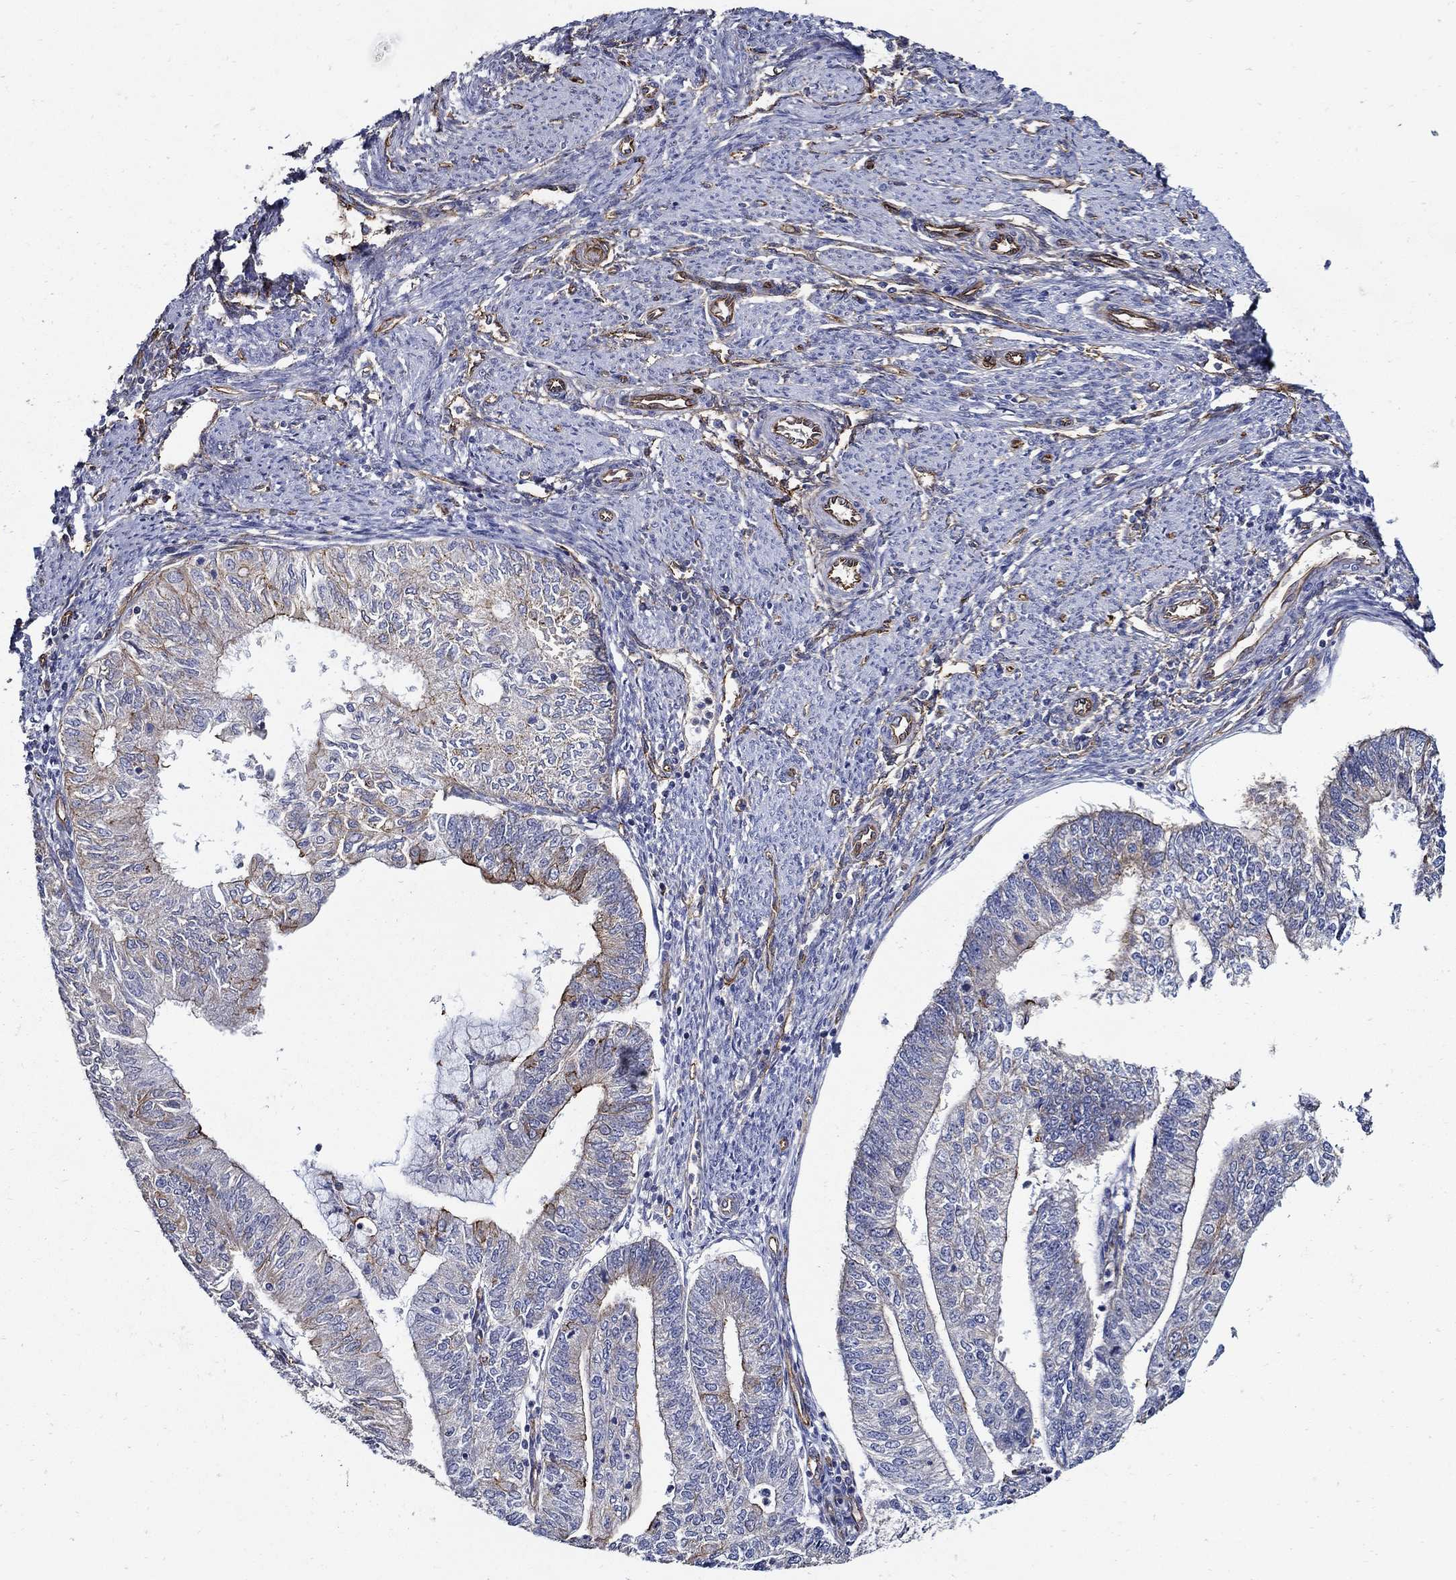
{"staining": {"intensity": "strong", "quantity": "<25%", "location": "cytoplasmic/membranous"}, "tissue": "endometrial cancer", "cell_type": "Tumor cells", "image_type": "cancer", "snomed": [{"axis": "morphology", "description": "Adenocarcinoma, NOS"}, {"axis": "topography", "description": "Endometrium"}], "caption": "Immunohistochemistry staining of endometrial cancer (adenocarcinoma), which exhibits medium levels of strong cytoplasmic/membranous expression in approximately <25% of tumor cells indicating strong cytoplasmic/membranous protein positivity. The staining was performed using DAB (brown) for protein detection and nuclei were counterstained in hematoxylin (blue).", "gene": "APBB3", "patient": {"sex": "female", "age": 59}}